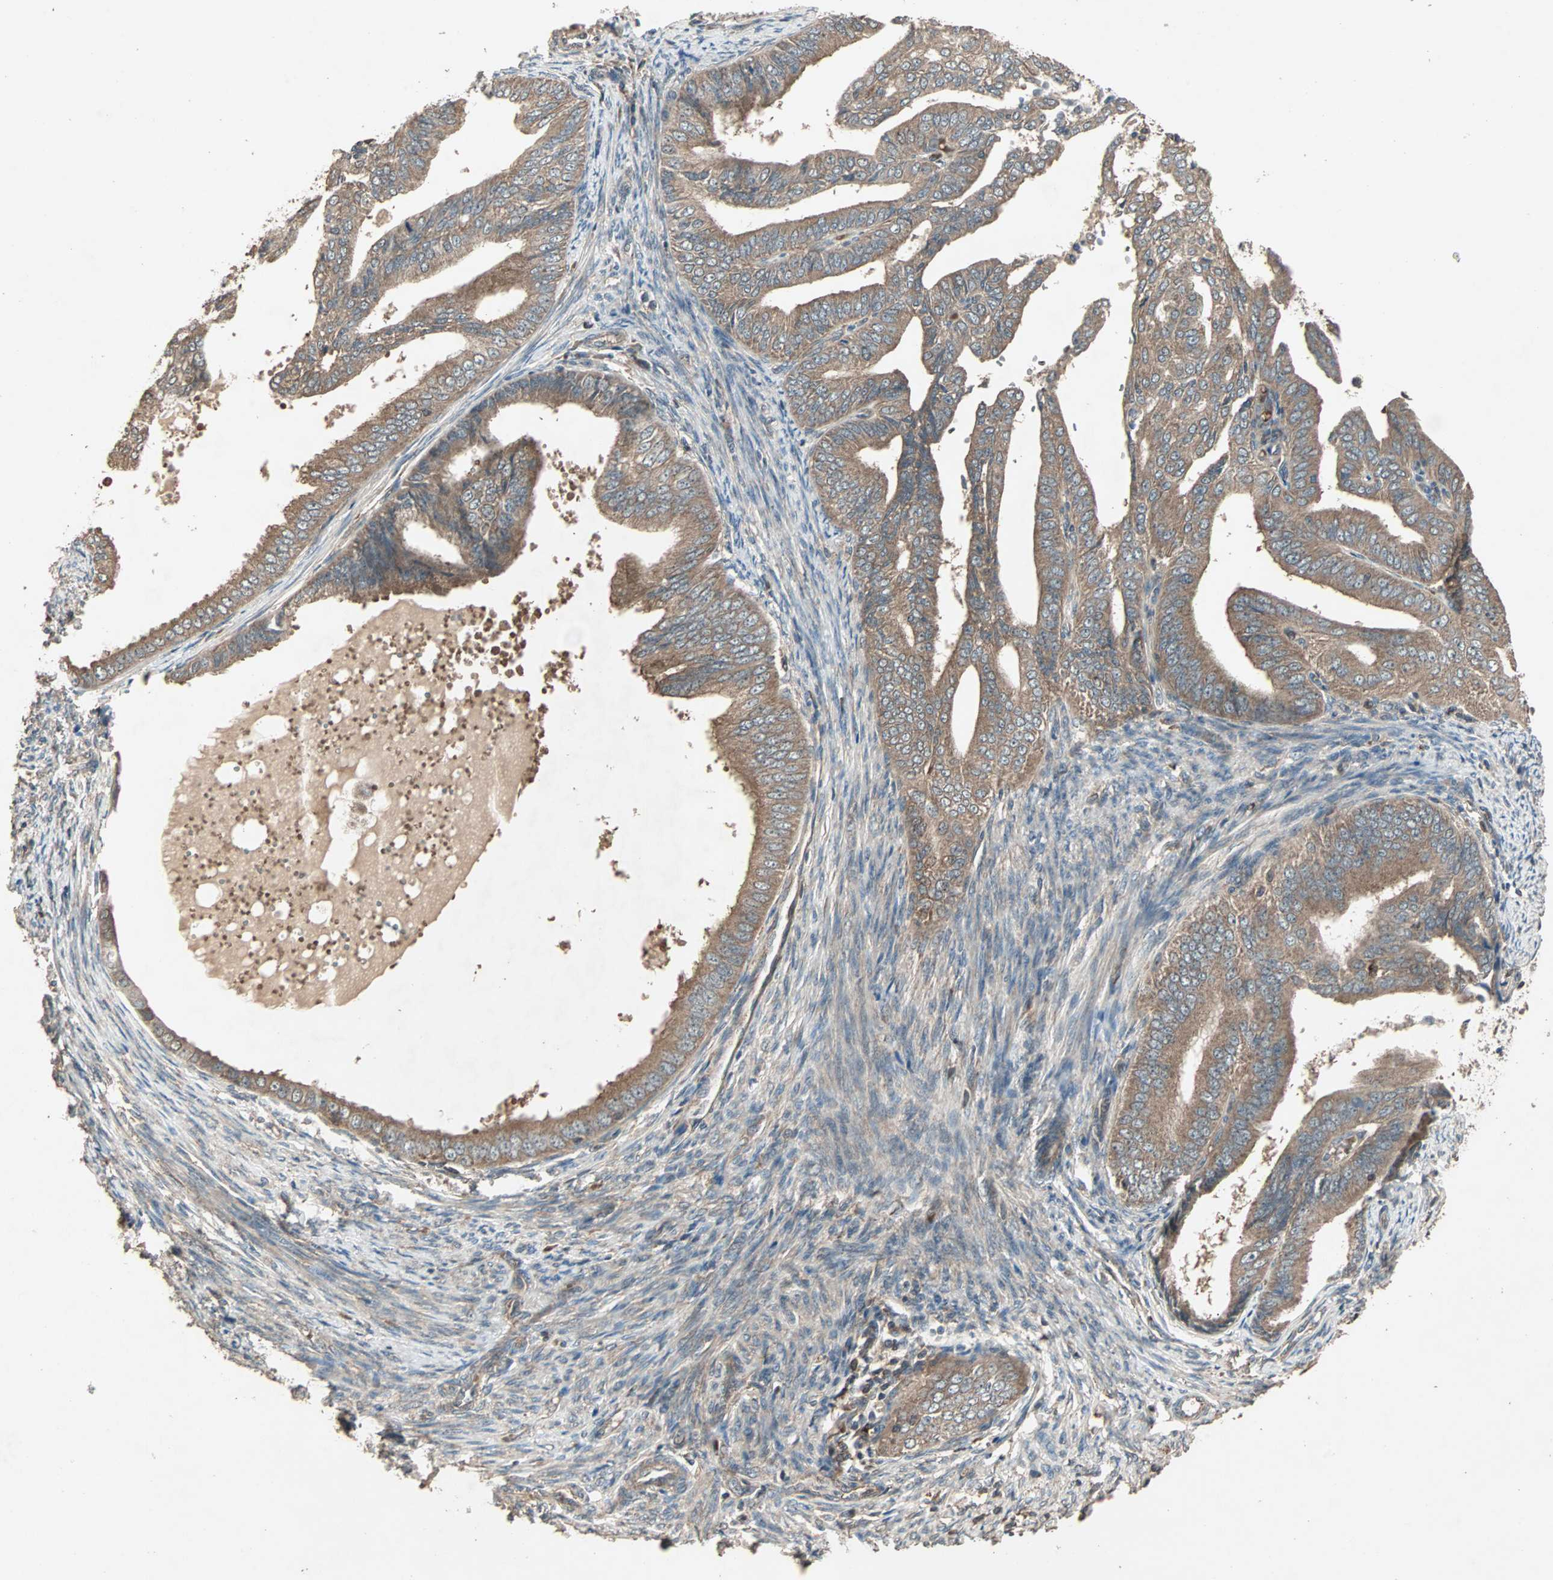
{"staining": {"intensity": "moderate", "quantity": ">75%", "location": "cytoplasmic/membranous"}, "tissue": "endometrial cancer", "cell_type": "Tumor cells", "image_type": "cancer", "snomed": [{"axis": "morphology", "description": "Adenocarcinoma, NOS"}, {"axis": "topography", "description": "Endometrium"}], "caption": "Immunohistochemical staining of endometrial cancer (adenocarcinoma) demonstrates medium levels of moderate cytoplasmic/membranous protein expression in about >75% of tumor cells.", "gene": "UBAC1", "patient": {"sex": "female", "age": 58}}